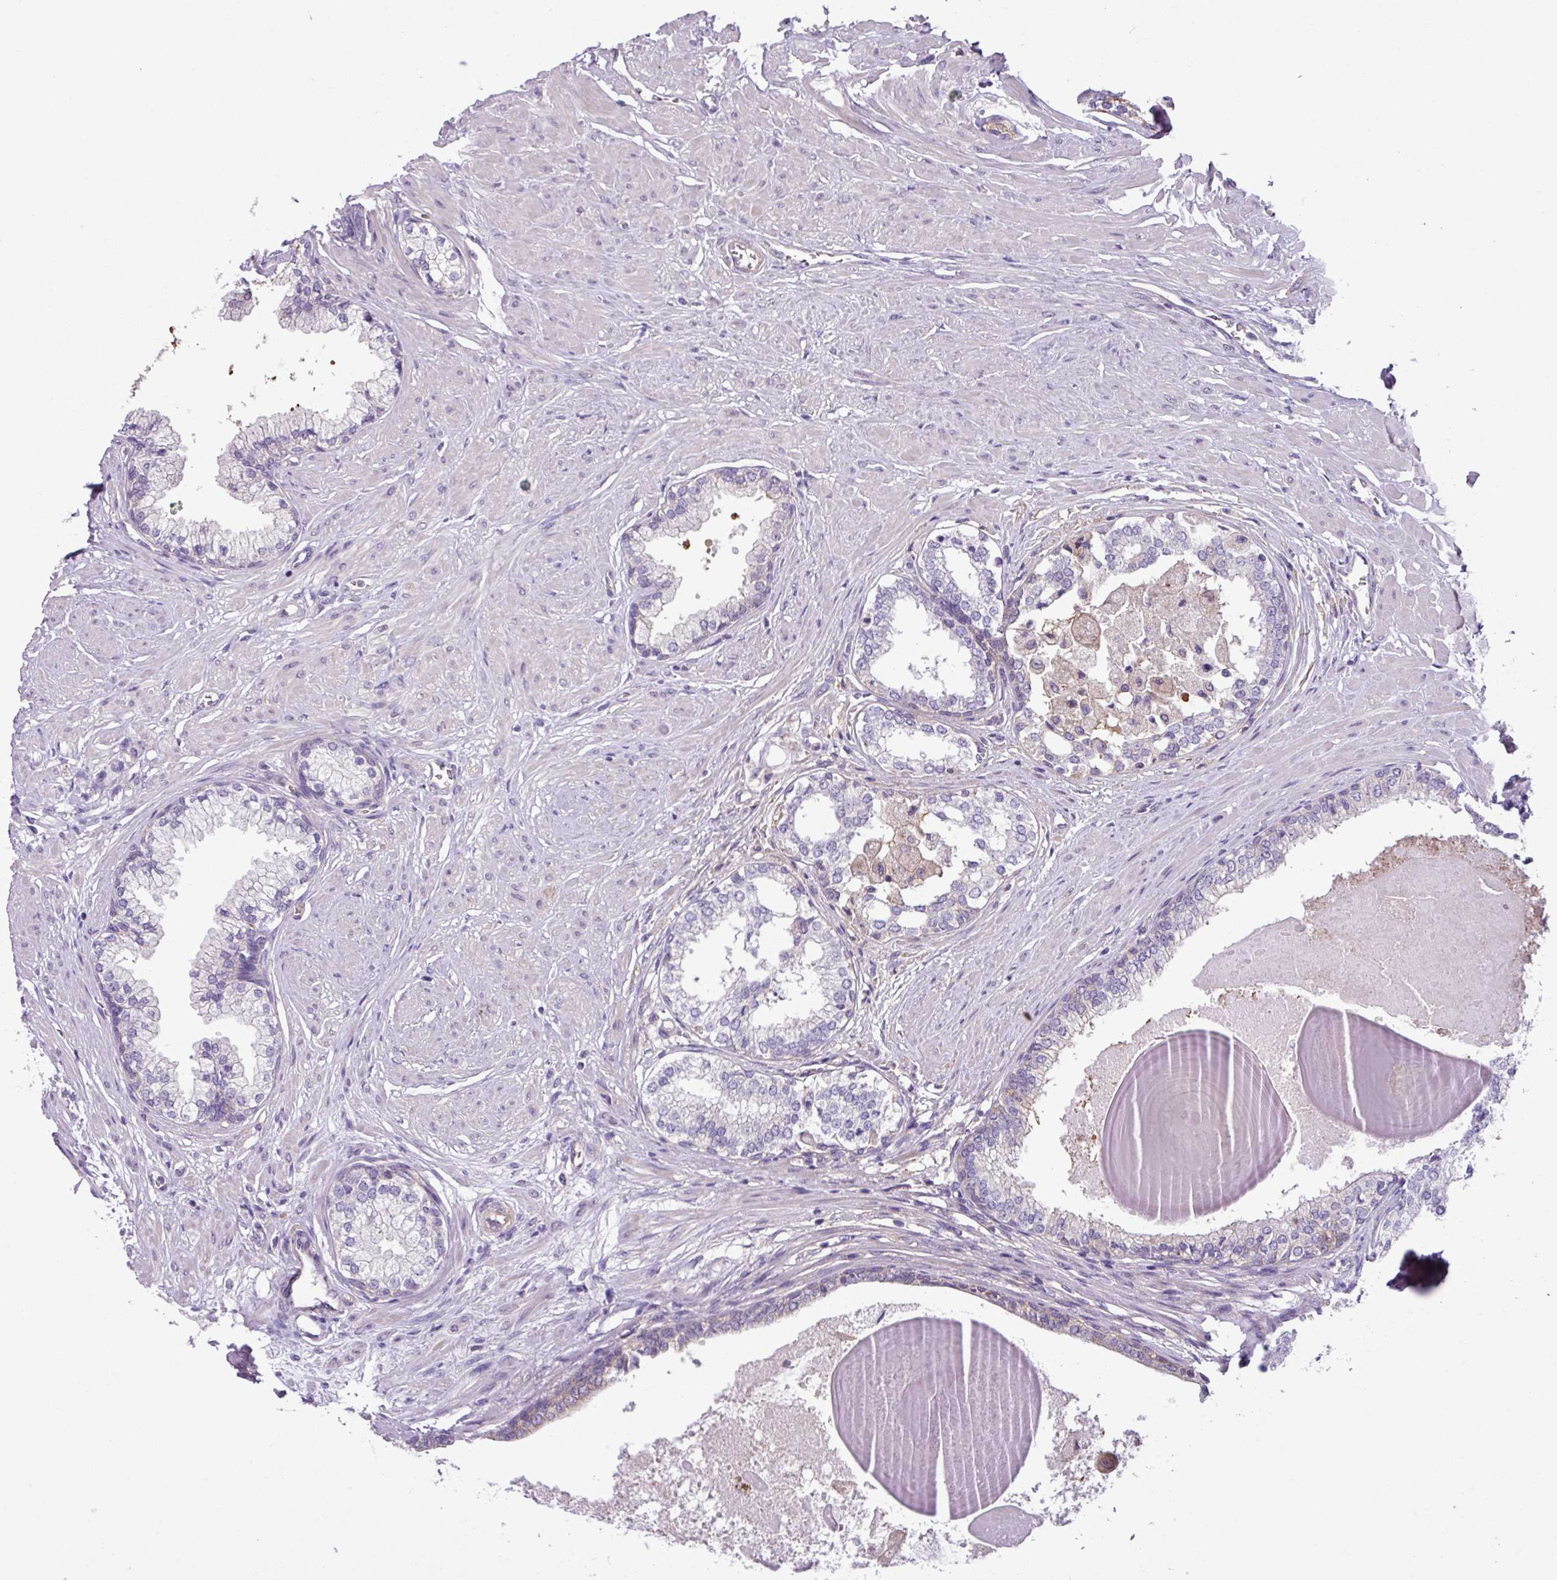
{"staining": {"intensity": "moderate", "quantity": "<25%", "location": "cytoplasmic/membranous"}, "tissue": "prostate", "cell_type": "Glandular cells", "image_type": "normal", "snomed": [{"axis": "morphology", "description": "Normal tissue, NOS"}, {"axis": "topography", "description": "Prostate"}], "caption": "Immunohistochemistry (IHC) staining of normal prostate, which exhibits low levels of moderate cytoplasmic/membranous expression in approximately <25% of glandular cells indicating moderate cytoplasmic/membranous protein positivity. The staining was performed using DAB (3,3'-diaminobenzidine) (brown) for protein detection and nuclei were counterstained in hematoxylin (blue).", "gene": "SLC23A2", "patient": {"sex": "male", "age": 57}}